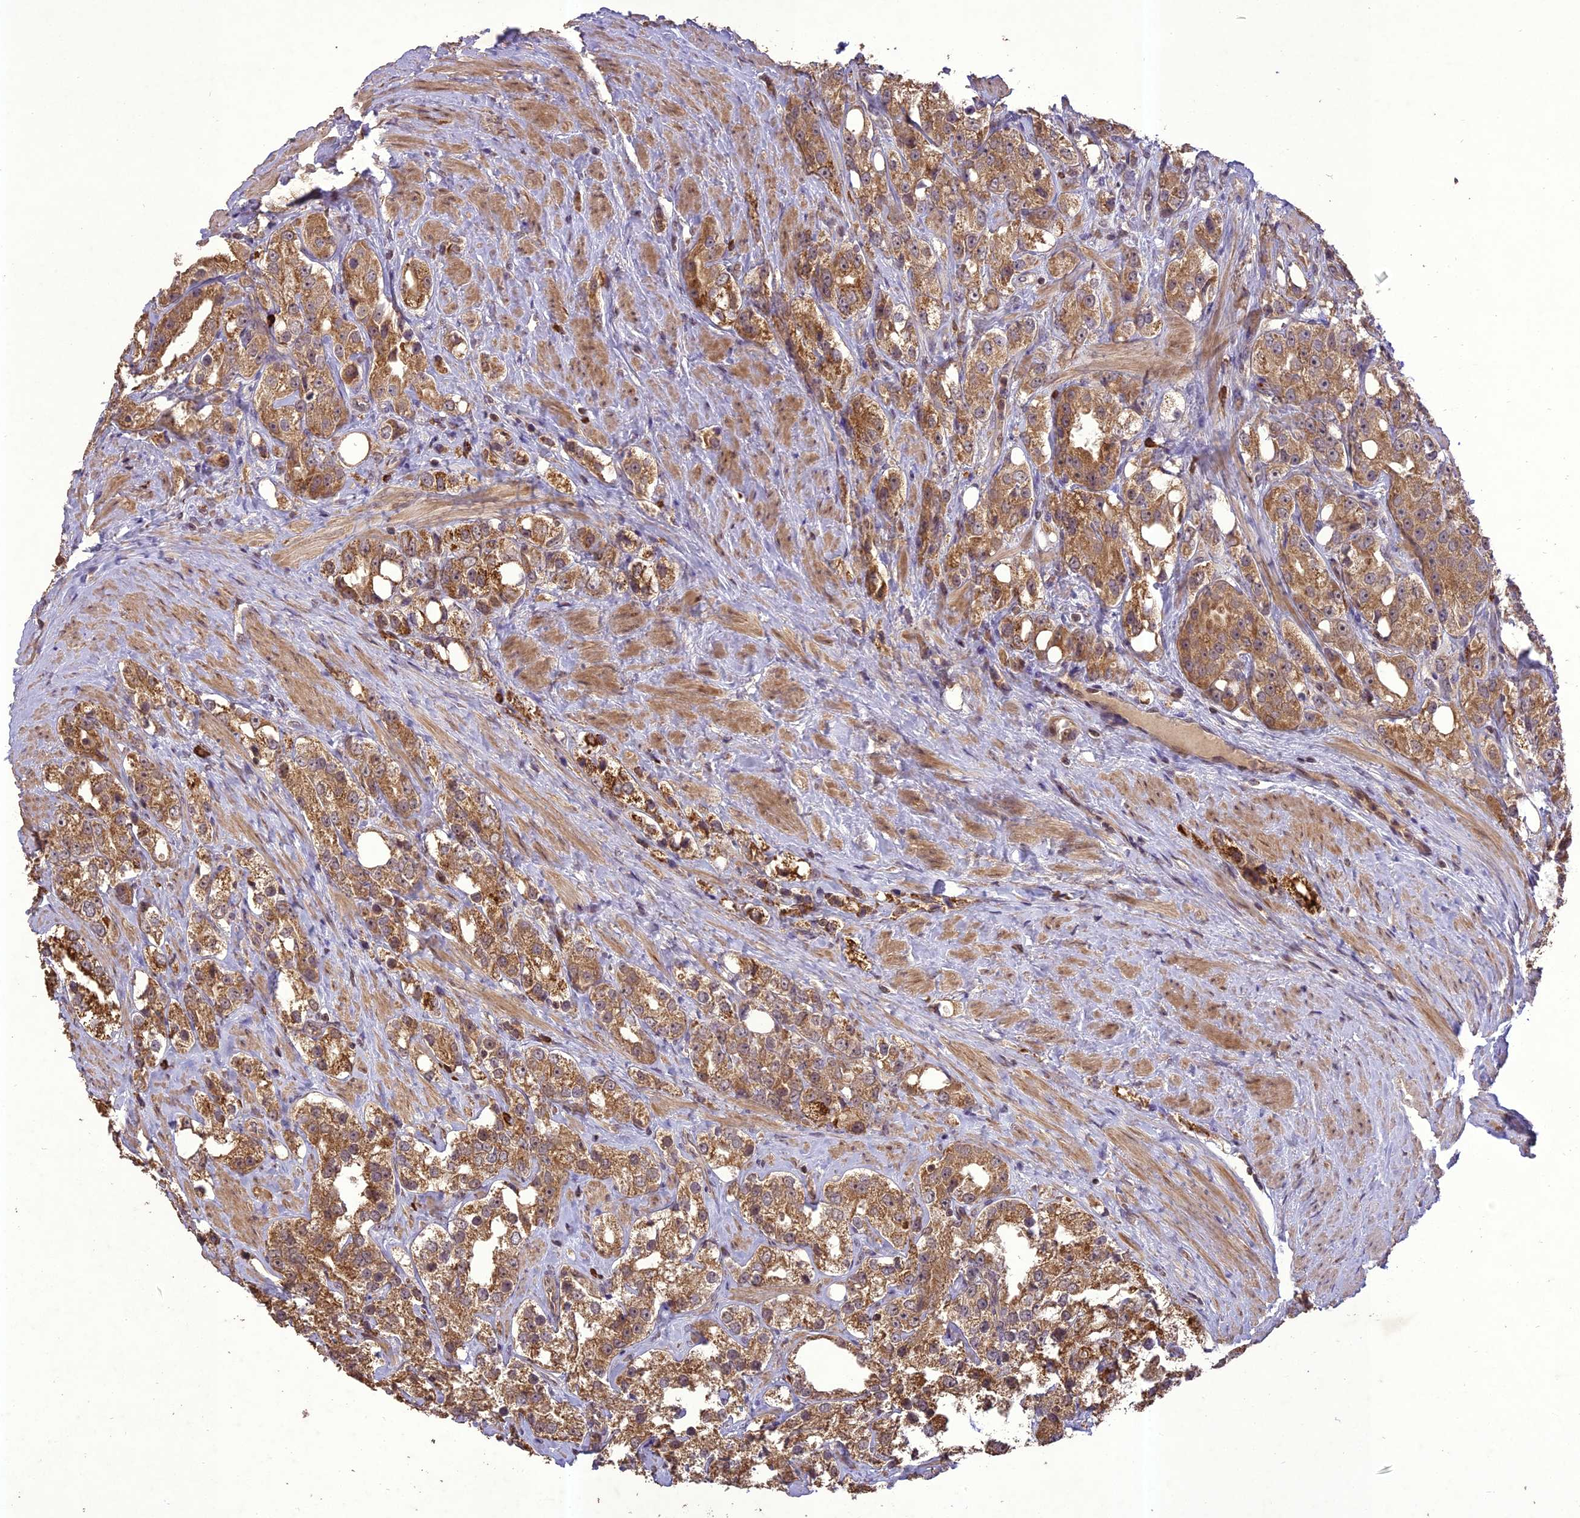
{"staining": {"intensity": "moderate", "quantity": ">75%", "location": "cytoplasmic/membranous"}, "tissue": "prostate cancer", "cell_type": "Tumor cells", "image_type": "cancer", "snomed": [{"axis": "morphology", "description": "Adenocarcinoma, NOS"}, {"axis": "topography", "description": "Prostate"}], "caption": "Immunohistochemistry micrograph of neoplastic tissue: prostate adenocarcinoma stained using IHC reveals medium levels of moderate protein expression localized specifically in the cytoplasmic/membranous of tumor cells, appearing as a cytoplasmic/membranous brown color.", "gene": "TIGD7", "patient": {"sex": "male", "age": 79}}